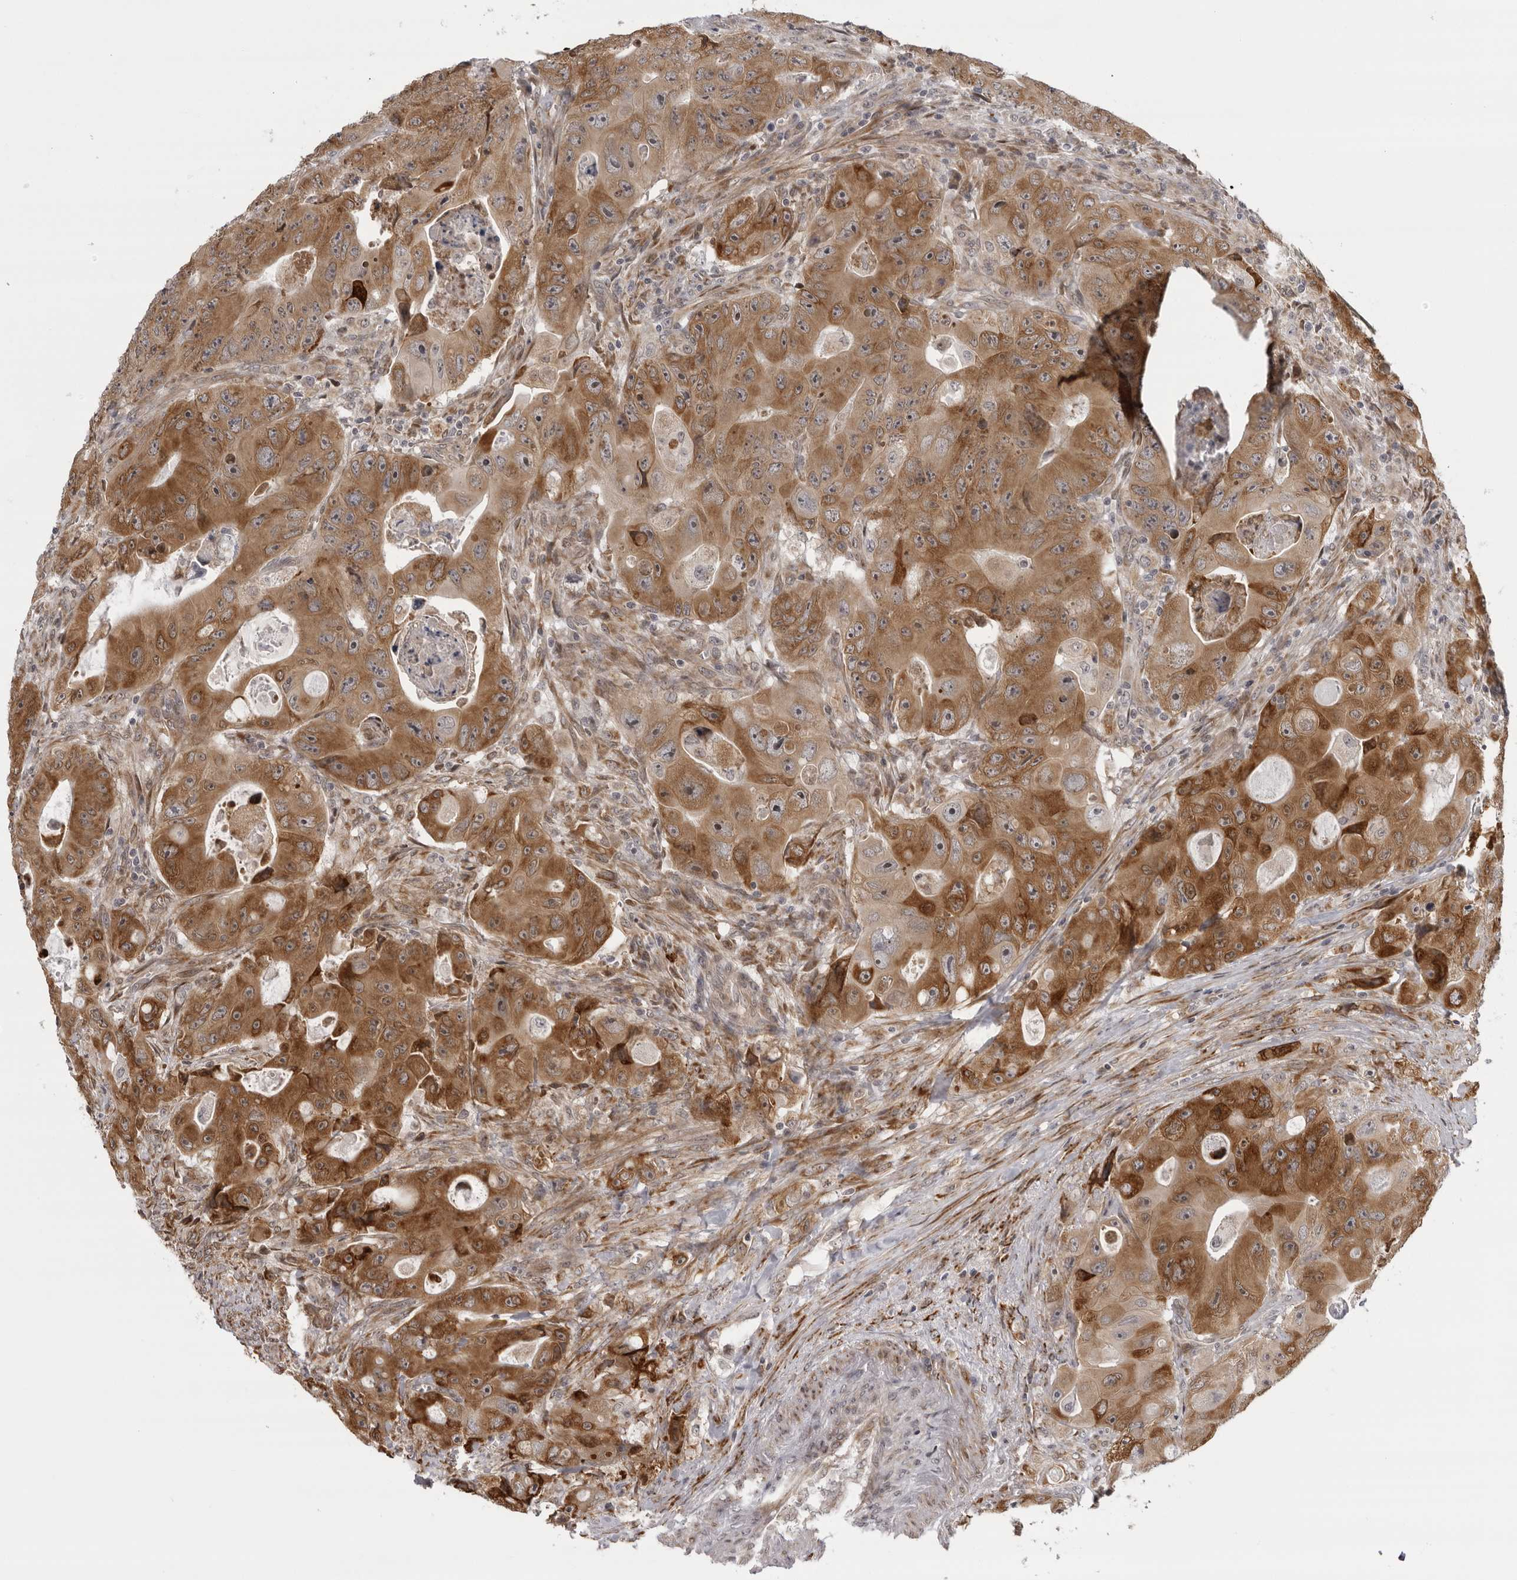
{"staining": {"intensity": "strong", "quantity": ">75%", "location": "cytoplasmic/membranous"}, "tissue": "colorectal cancer", "cell_type": "Tumor cells", "image_type": "cancer", "snomed": [{"axis": "morphology", "description": "Adenocarcinoma, NOS"}, {"axis": "topography", "description": "Colon"}], "caption": "High-power microscopy captured an IHC micrograph of colorectal cancer, revealing strong cytoplasmic/membranous staining in about >75% of tumor cells.", "gene": "DNAH14", "patient": {"sex": "female", "age": 46}}